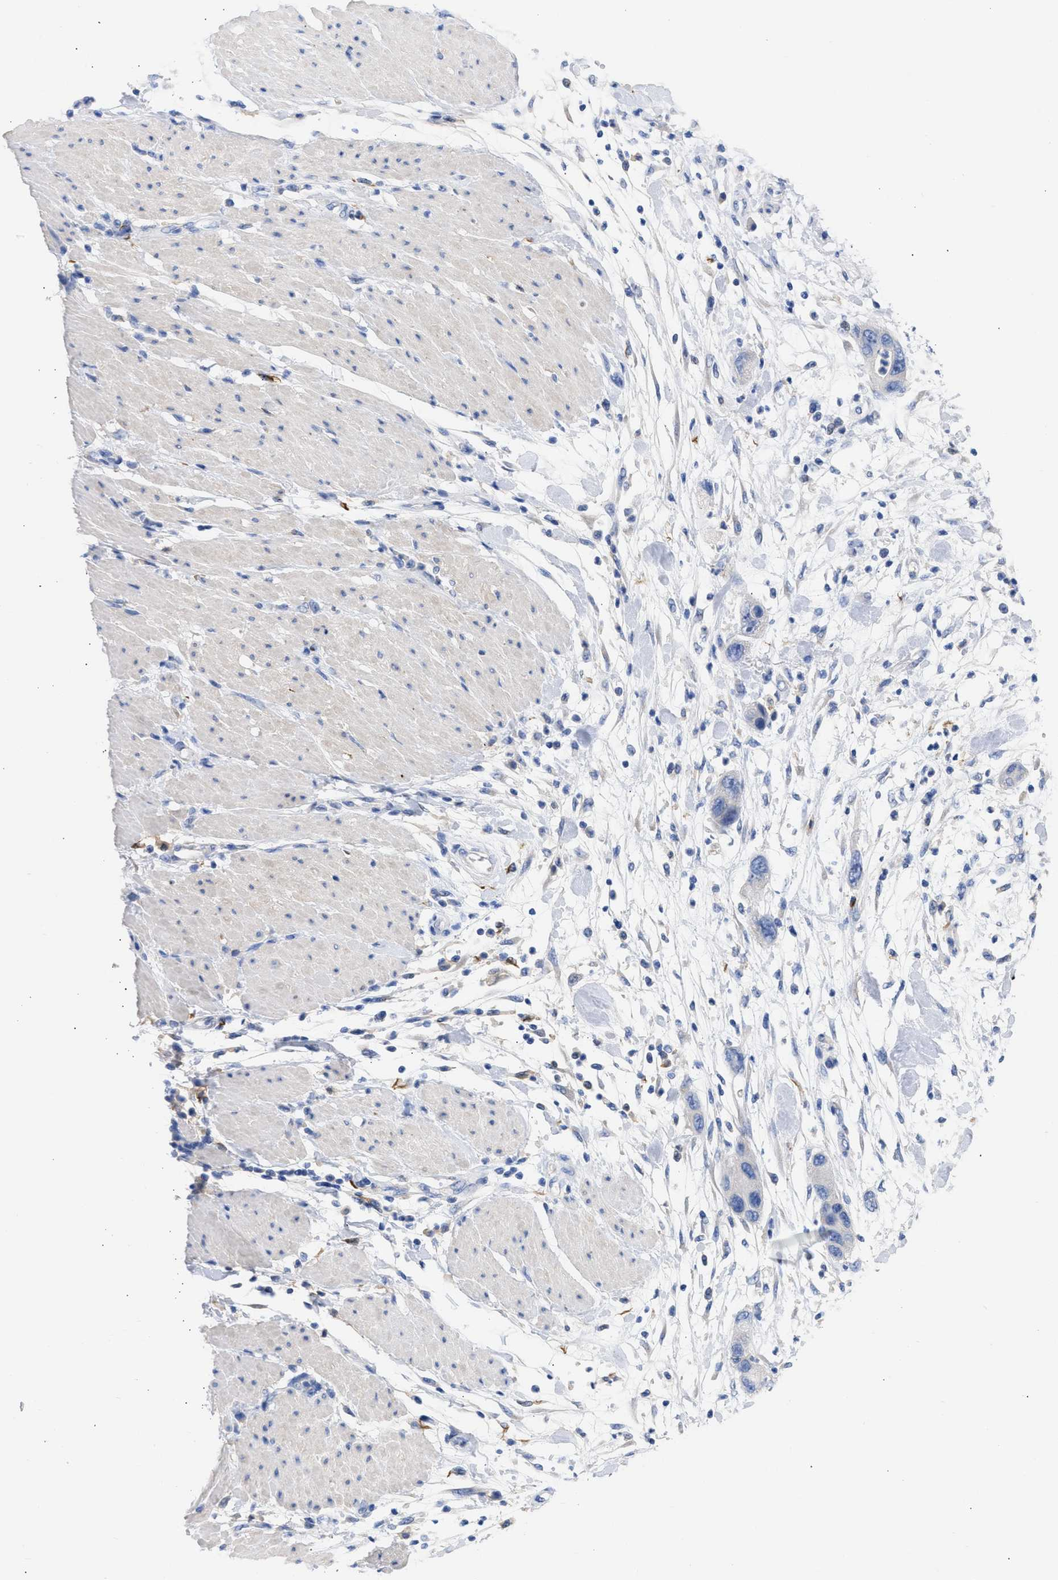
{"staining": {"intensity": "negative", "quantity": "none", "location": "none"}, "tissue": "pancreatic cancer", "cell_type": "Tumor cells", "image_type": "cancer", "snomed": [{"axis": "morphology", "description": "Normal tissue, NOS"}, {"axis": "morphology", "description": "Adenocarcinoma, NOS"}, {"axis": "topography", "description": "Pancreas"}], "caption": "This is an IHC micrograph of pancreatic adenocarcinoma. There is no staining in tumor cells.", "gene": "RSPH1", "patient": {"sex": "female", "age": 71}}